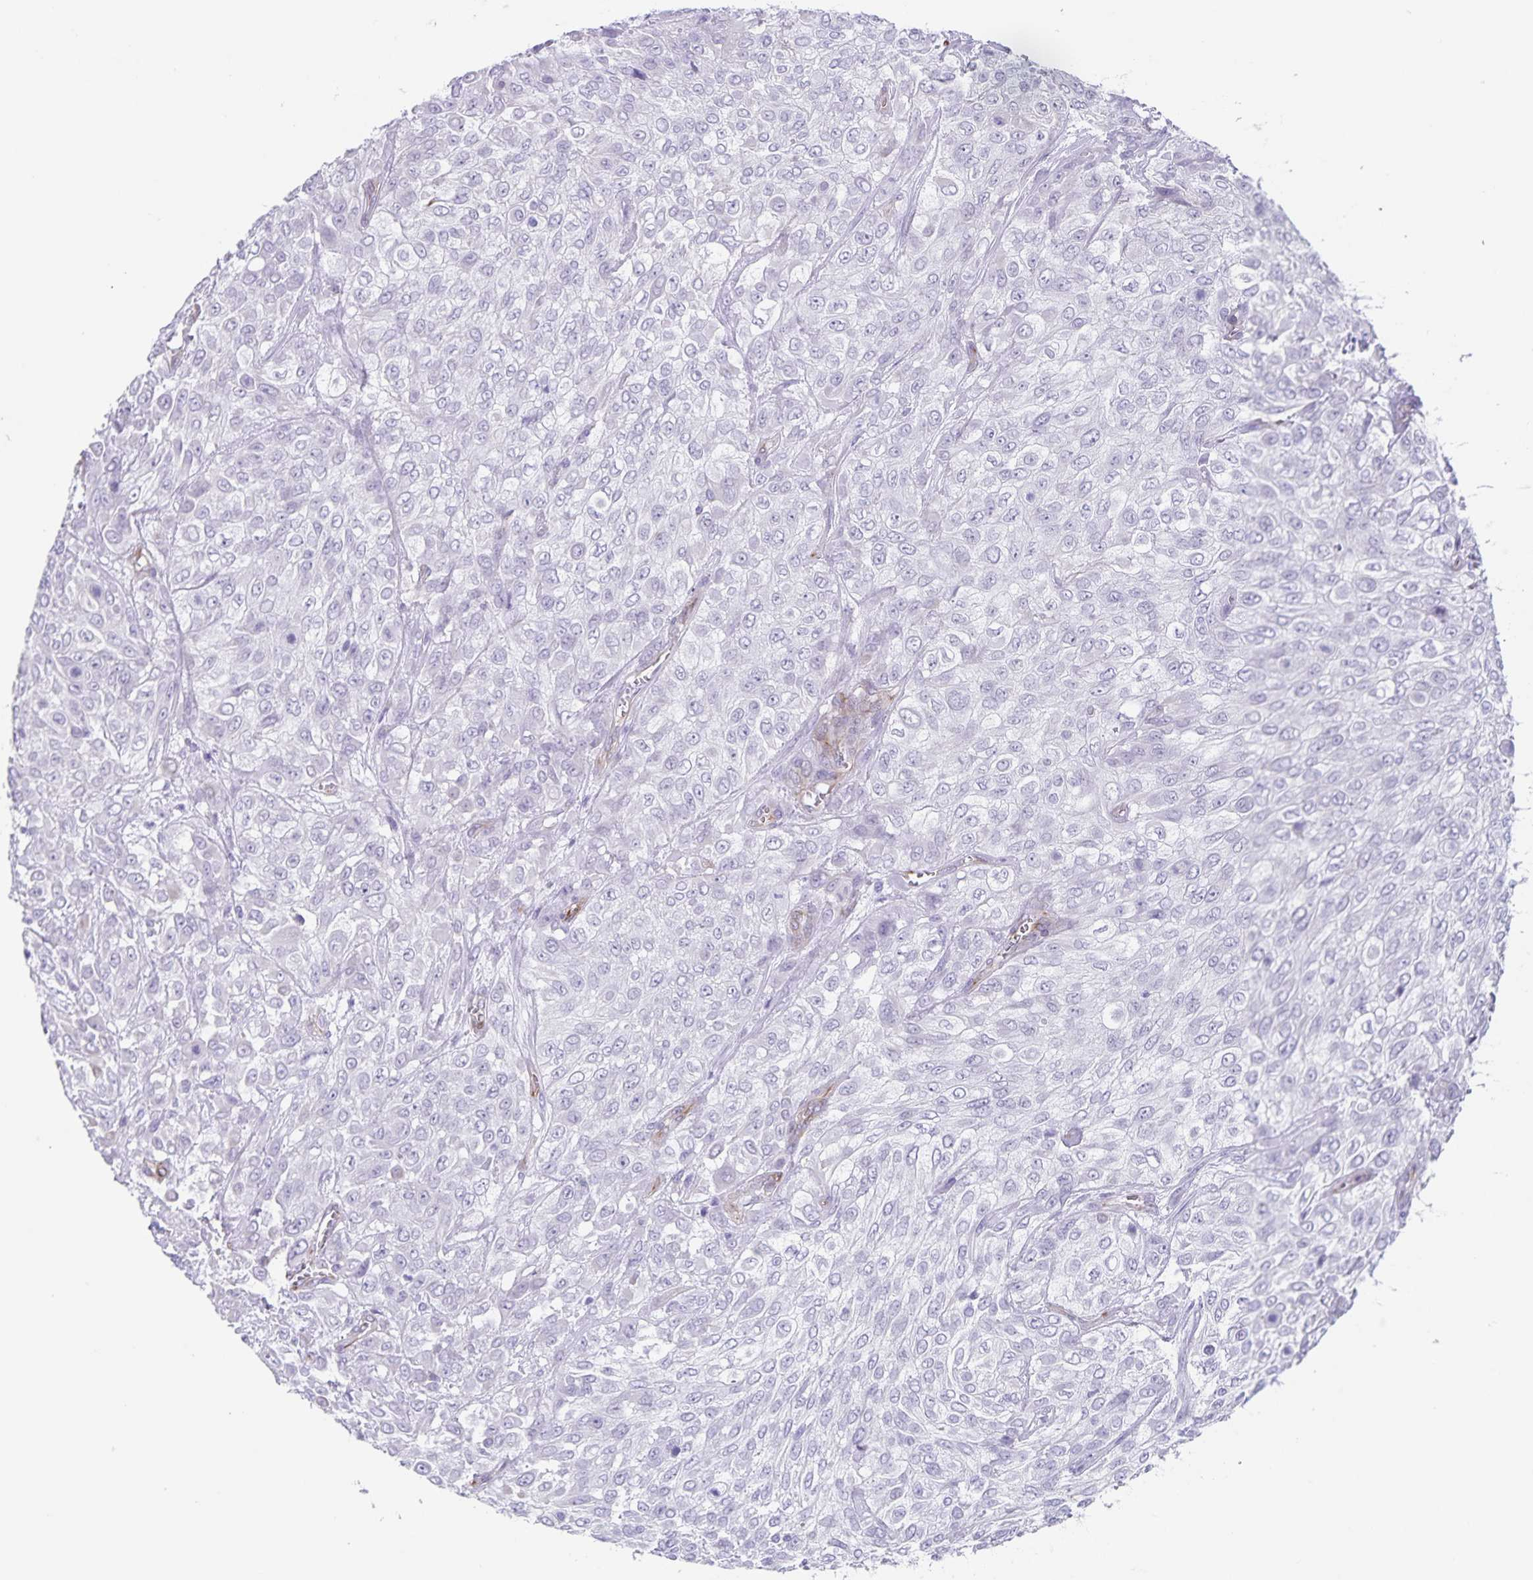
{"staining": {"intensity": "negative", "quantity": "none", "location": "none"}, "tissue": "urothelial cancer", "cell_type": "Tumor cells", "image_type": "cancer", "snomed": [{"axis": "morphology", "description": "Urothelial carcinoma, High grade"}, {"axis": "topography", "description": "Urinary bladder"}], "caption": "High-grade urothelial carcinoma was stained to show a protein in brown. There is no significant expression in tumor cells.", "gene": "SYNM", "patient": {"sex": "male", "age": 57}}